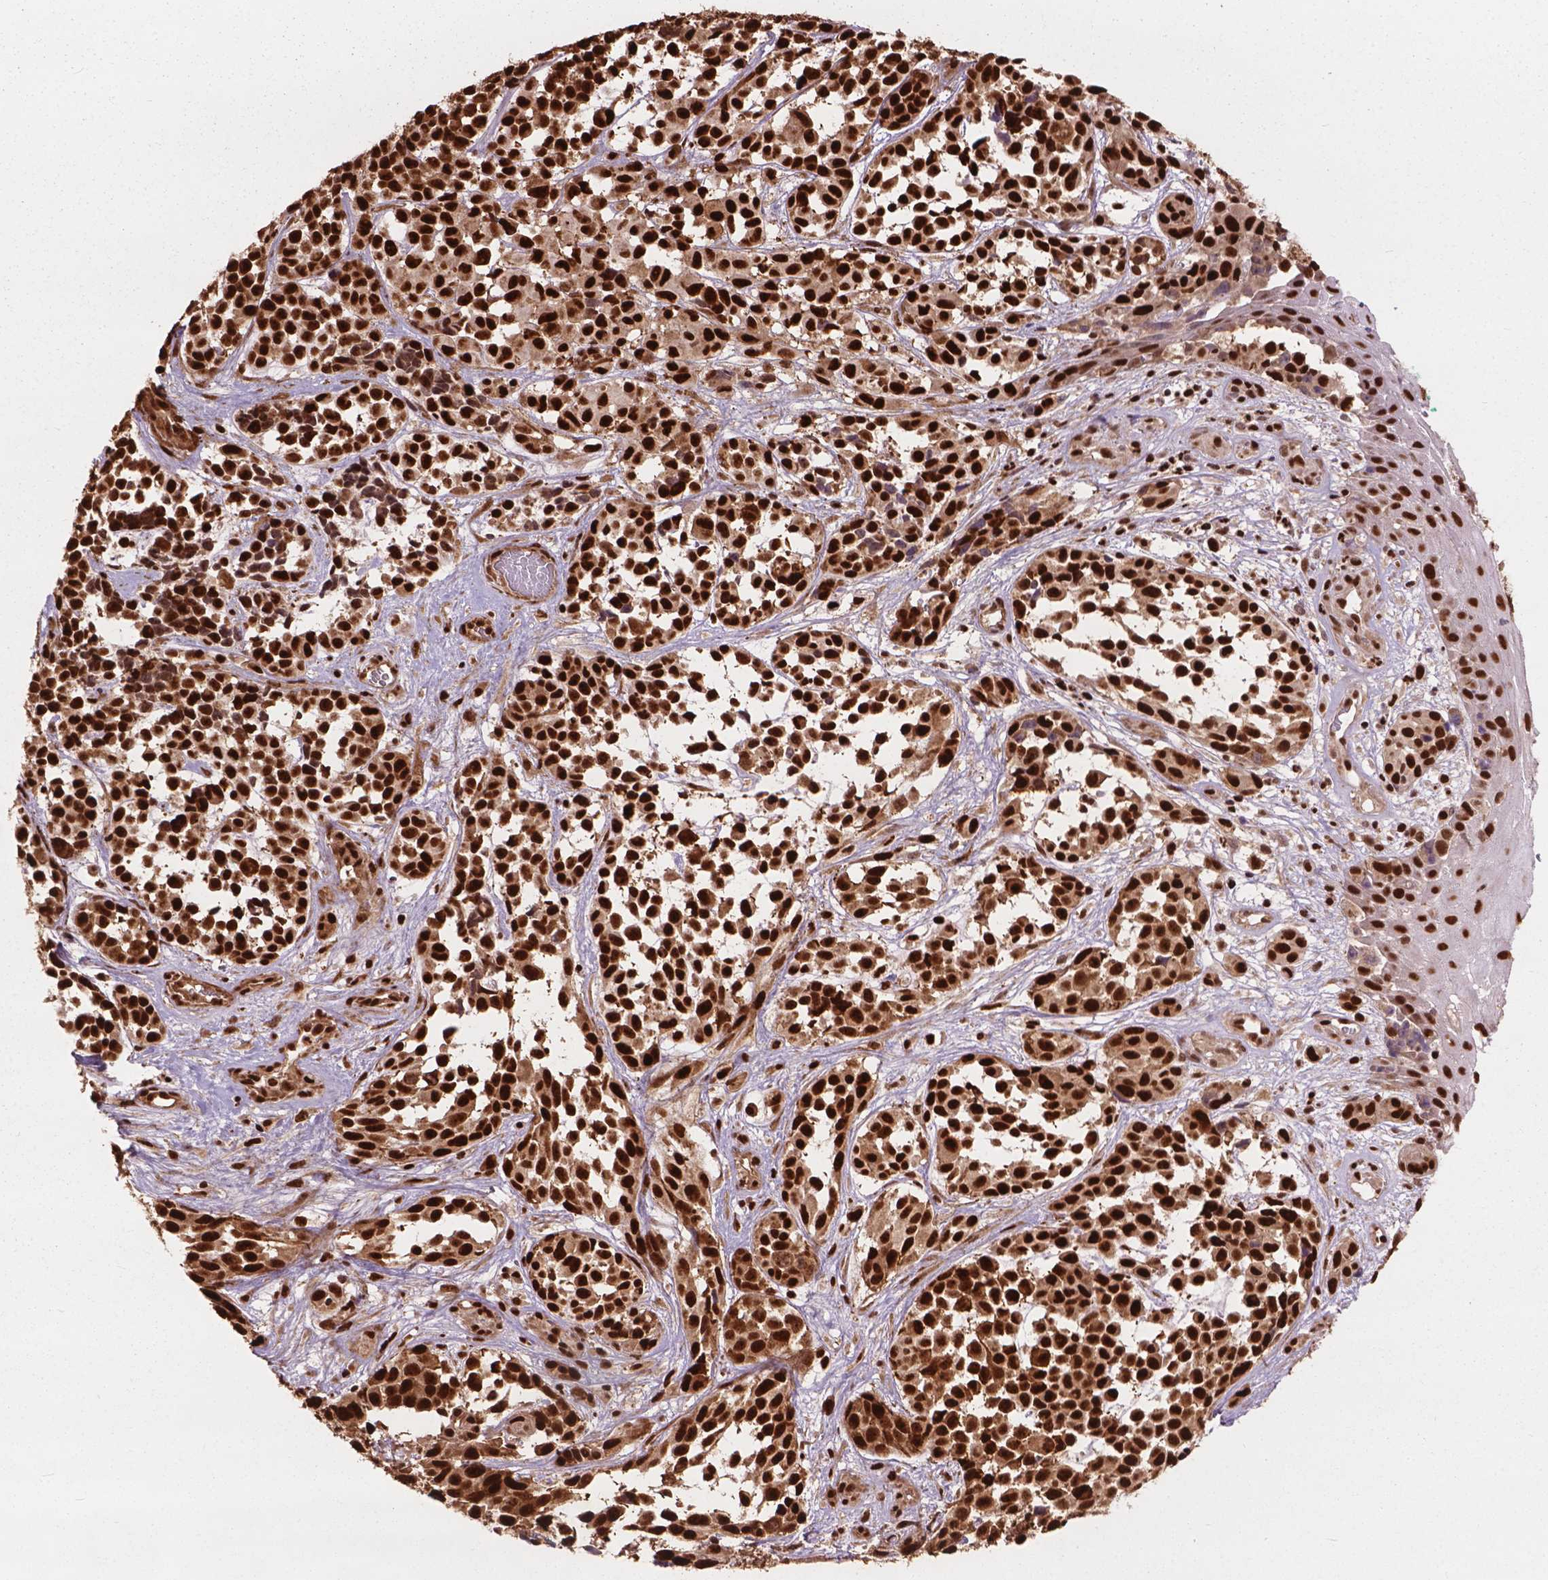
{"staining": {"intensity": "strong", "quantity": ">75%", "location": "cytoplasmic/membranous,nuclear"}, "tissue": "melanoma", "cell_type": "Tumor cells", "image_type": "cancer", "snomed": [{"axis": "morphology", "description": "Malignant melanoma, NOS"}, {"axis": "topography", "description": "Skin"}], "caption": "Protein expression by immunohistochemistry (IHC) reveals strong cytoplasmic/membranous and nuclear positivity in approximately >75% of tumor cells in malignant melanoma. The protein is stained brown, and the nuclei are stained in blue (DAB (3,3'-diaminobenzidine) IHC with brightfield microscopy, high magnification).", "gene": "ANP32B", "patient": {"sex": "female", "age": 88}}